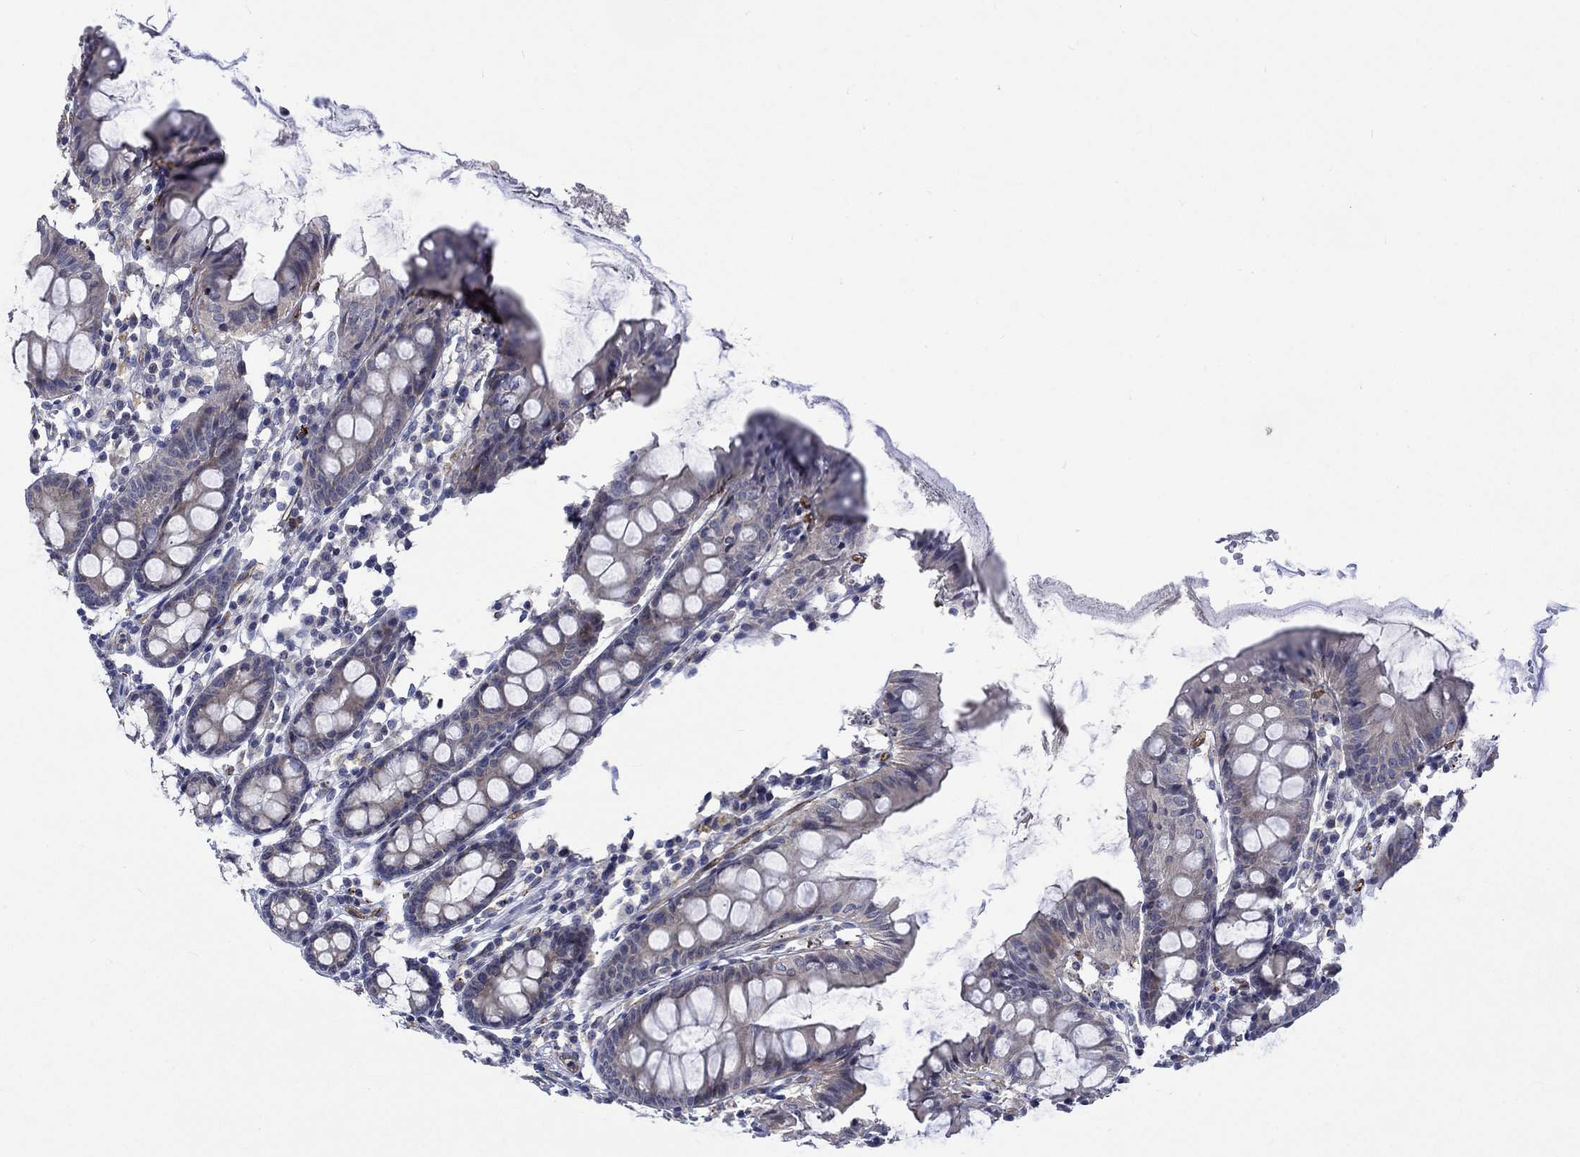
{"staining": {"intensity": "strong", "quantity": "<25%", "location": "cytoplasmic/membranous"}, "tissue": "colon", "cell_type": "Endothelial cells", "image_type": "normal", "snomed": [{"axis": "morphology", "description": "Normal tissue, NOS"}, {"axis": "topography", "description": "Colon"}], "caption": "Strong cytoplasmic/membranous positivity for a protein is seen in approximately <25% of endothelial cells of benign colon using immunohistochemistry (IHC).", "gene": "GJA5", "patient": {"sex": "female", "age": 84}}